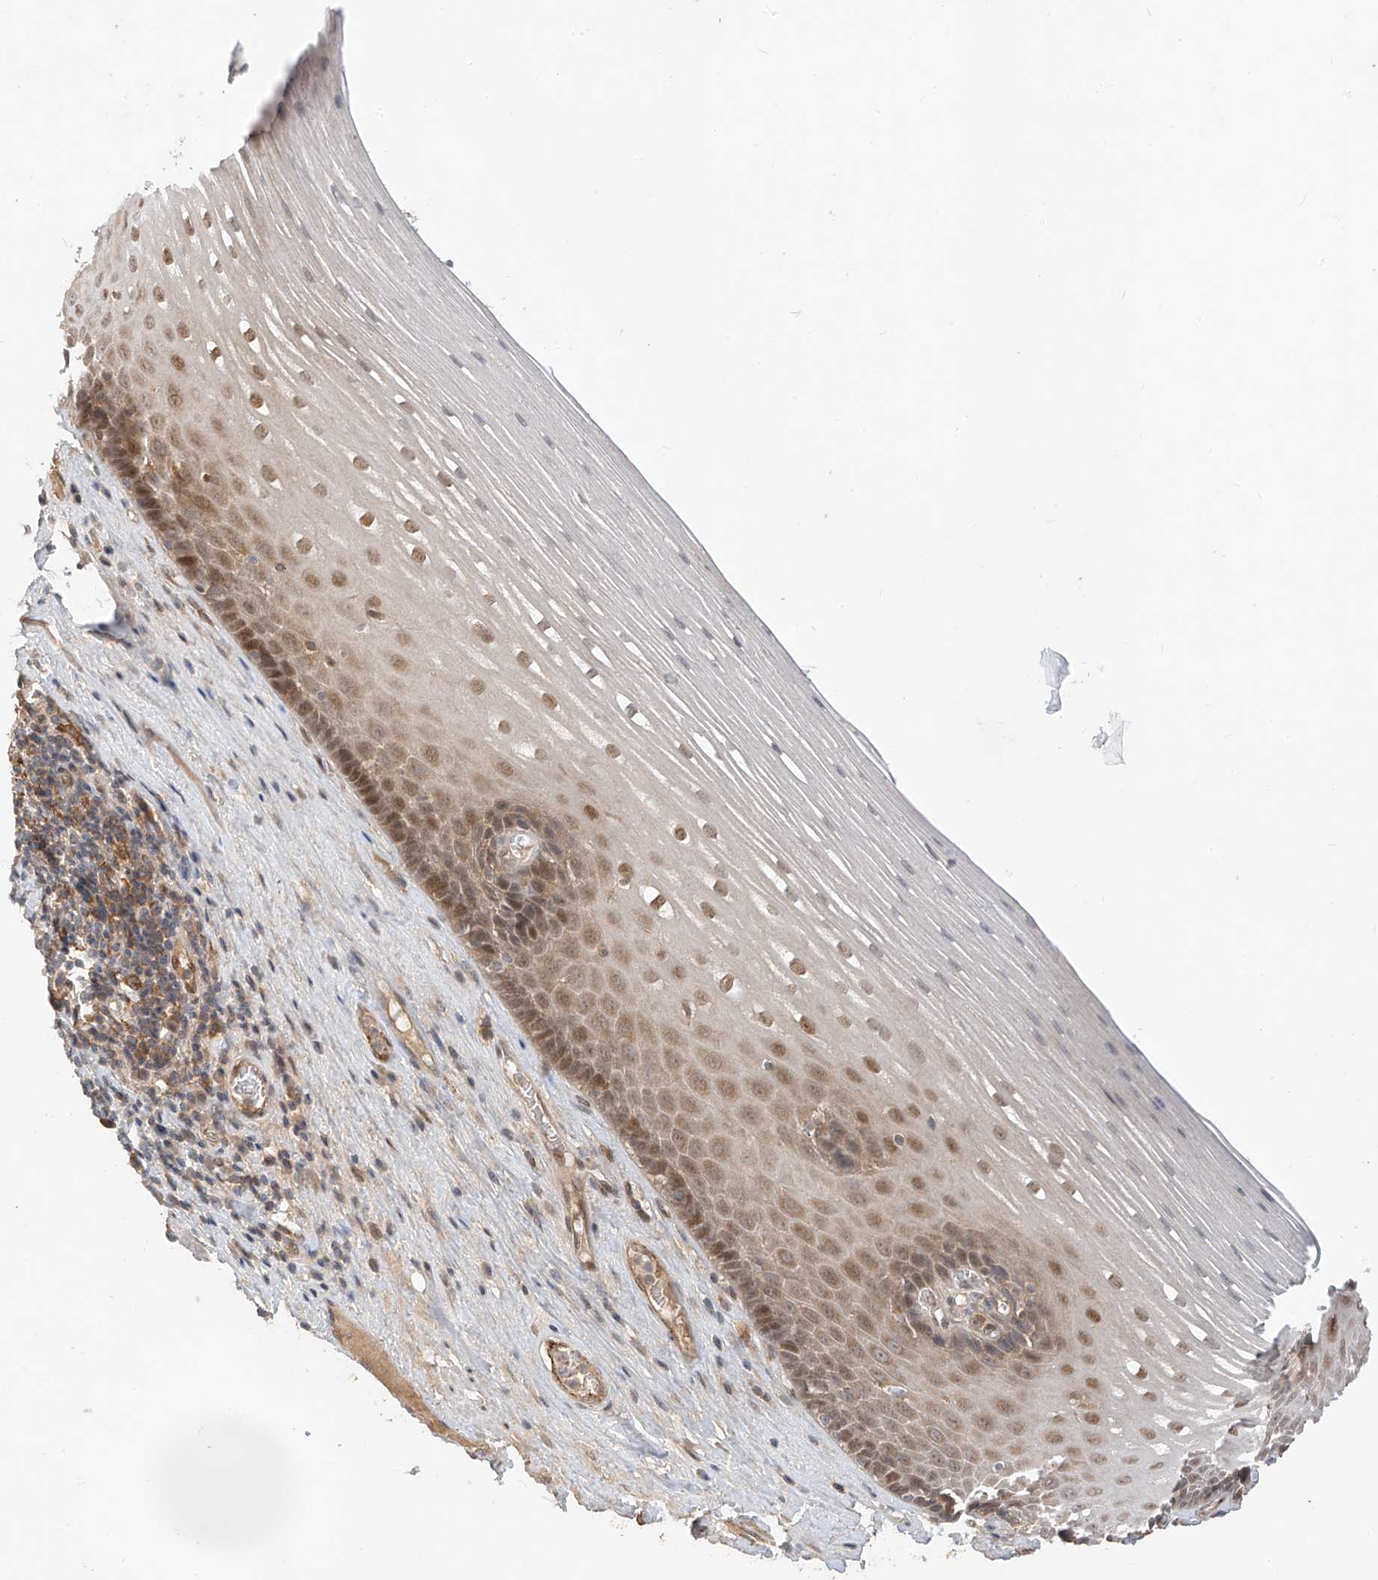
{"staining": {"intensity": "moderate", "quantity": "25%-75%", "location": "cytoplasmic/membranous,nuclear"}, "tissue": "esophagus", "cell_type": "Squamous epithelial cells", "image_type": "normal", "snomed": [{"axis": "morphology", "description": "Normal tissue, NOS"}, {"axis": "topography", "description": "Esophagus"}], "caption": "Immunohistochemistry (IHC) (DAB) staining of unremarkable esophagus displays moderate cytoplasmic/membranous,nuclear protein positivity in approximately 25%-75% of squamous epithelial cells. (brown staining indicates protein expression, while blue staining denotes nuclei).", "gene": "MRTFA", "patient": {"sex": "male", "age": 62}}